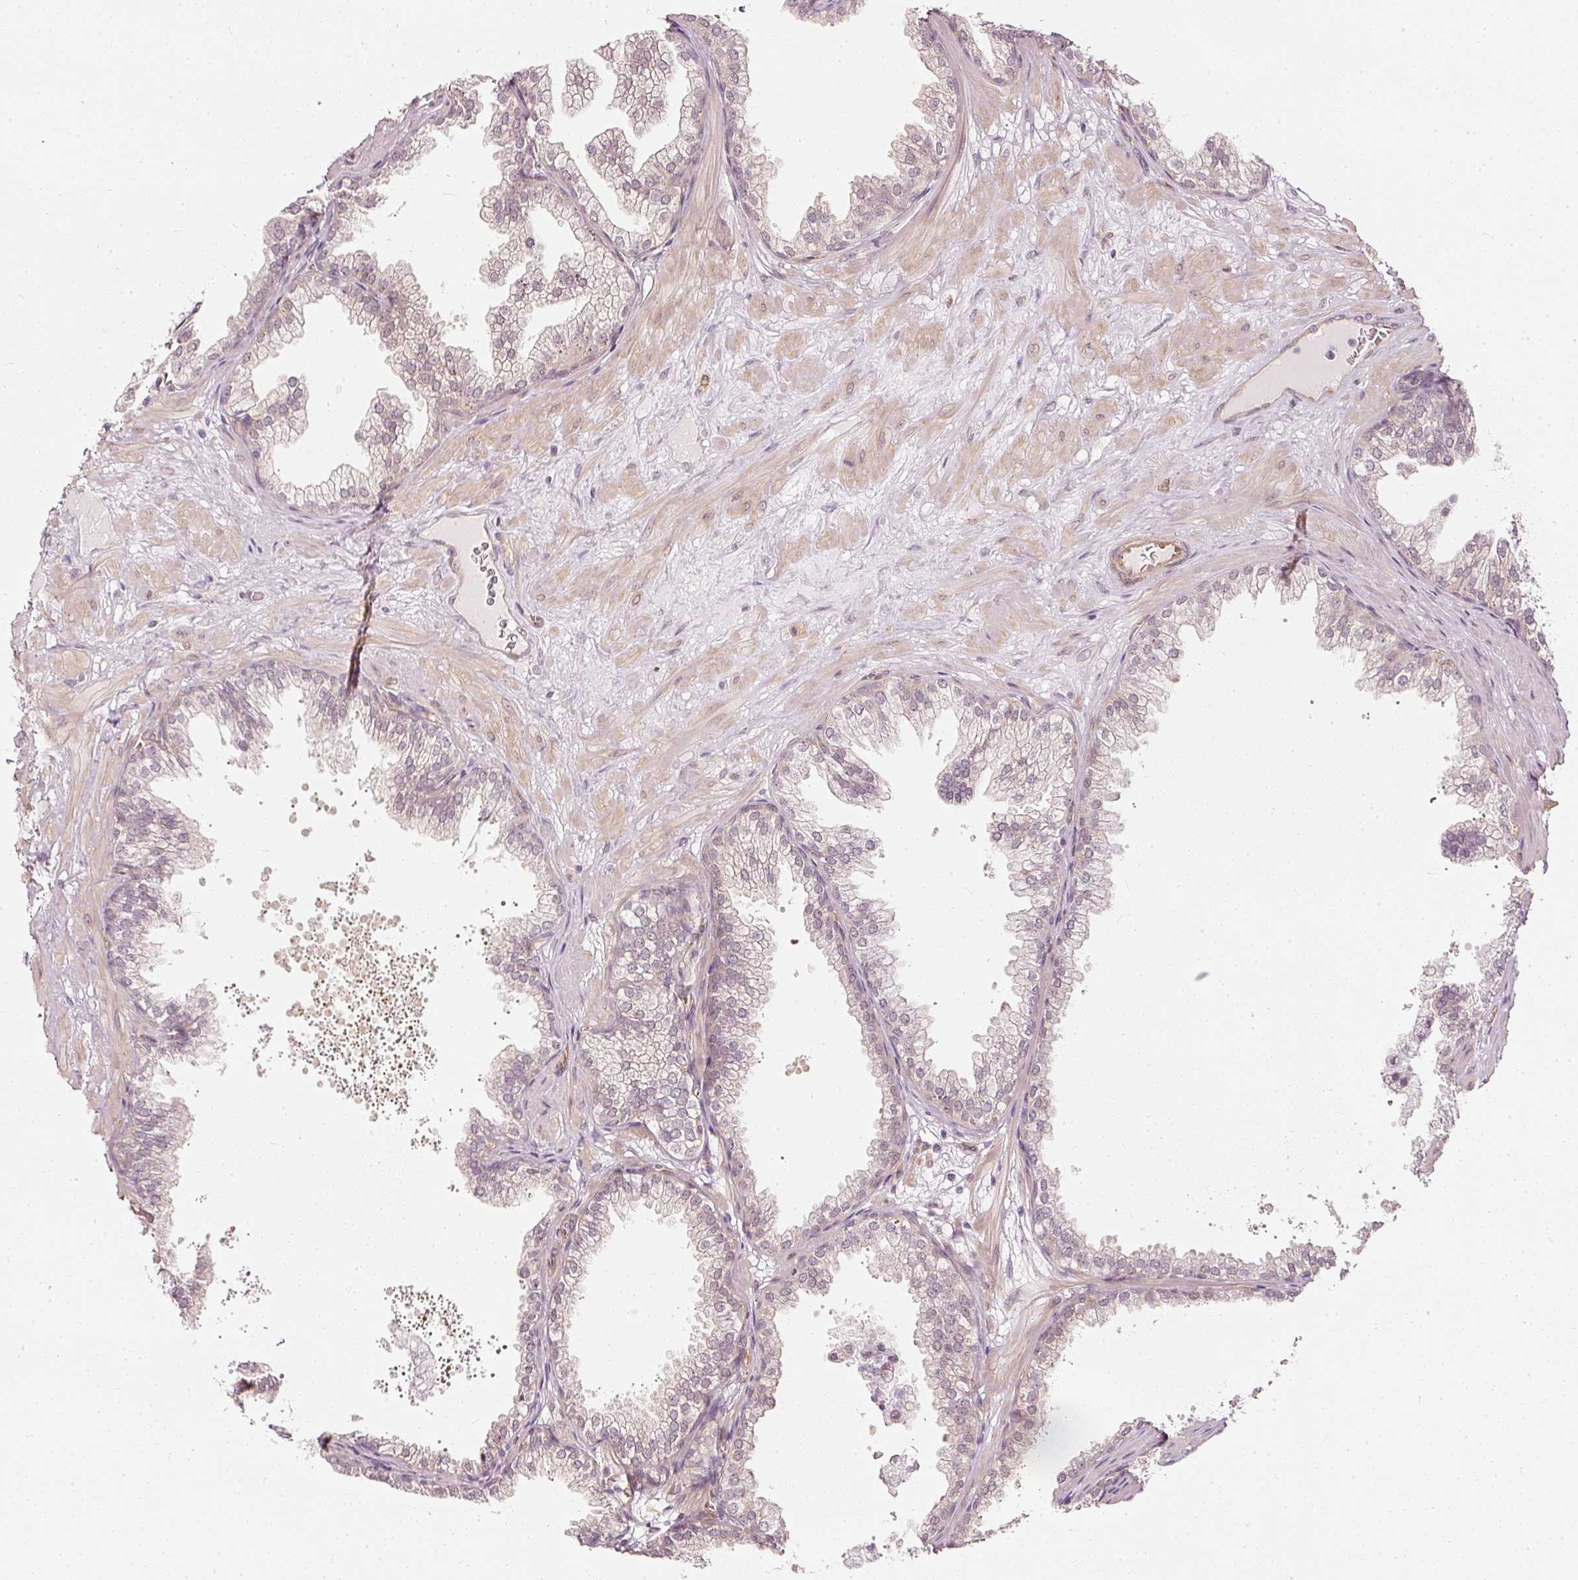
{"staining": {"intensity": "weak", "quantity": "25%-75%", "location": "cytoplasmic/membranous"}, "tissue": "prostate", "cell_type": "Glandular cells", "image_type": "normal", "snomed": [{"axis": "morphology", "description": "Normal tissue, NOS"}, {"axis": "topography", "description": "Prostate"}], "caption": "Glandular cells display low levels of weak cytoplasmic/membranous staining in about 25%-75% of cells in unremarkable prostate.", "gene": "DRD2", "patient": {"sex": "male", "age": 37}}